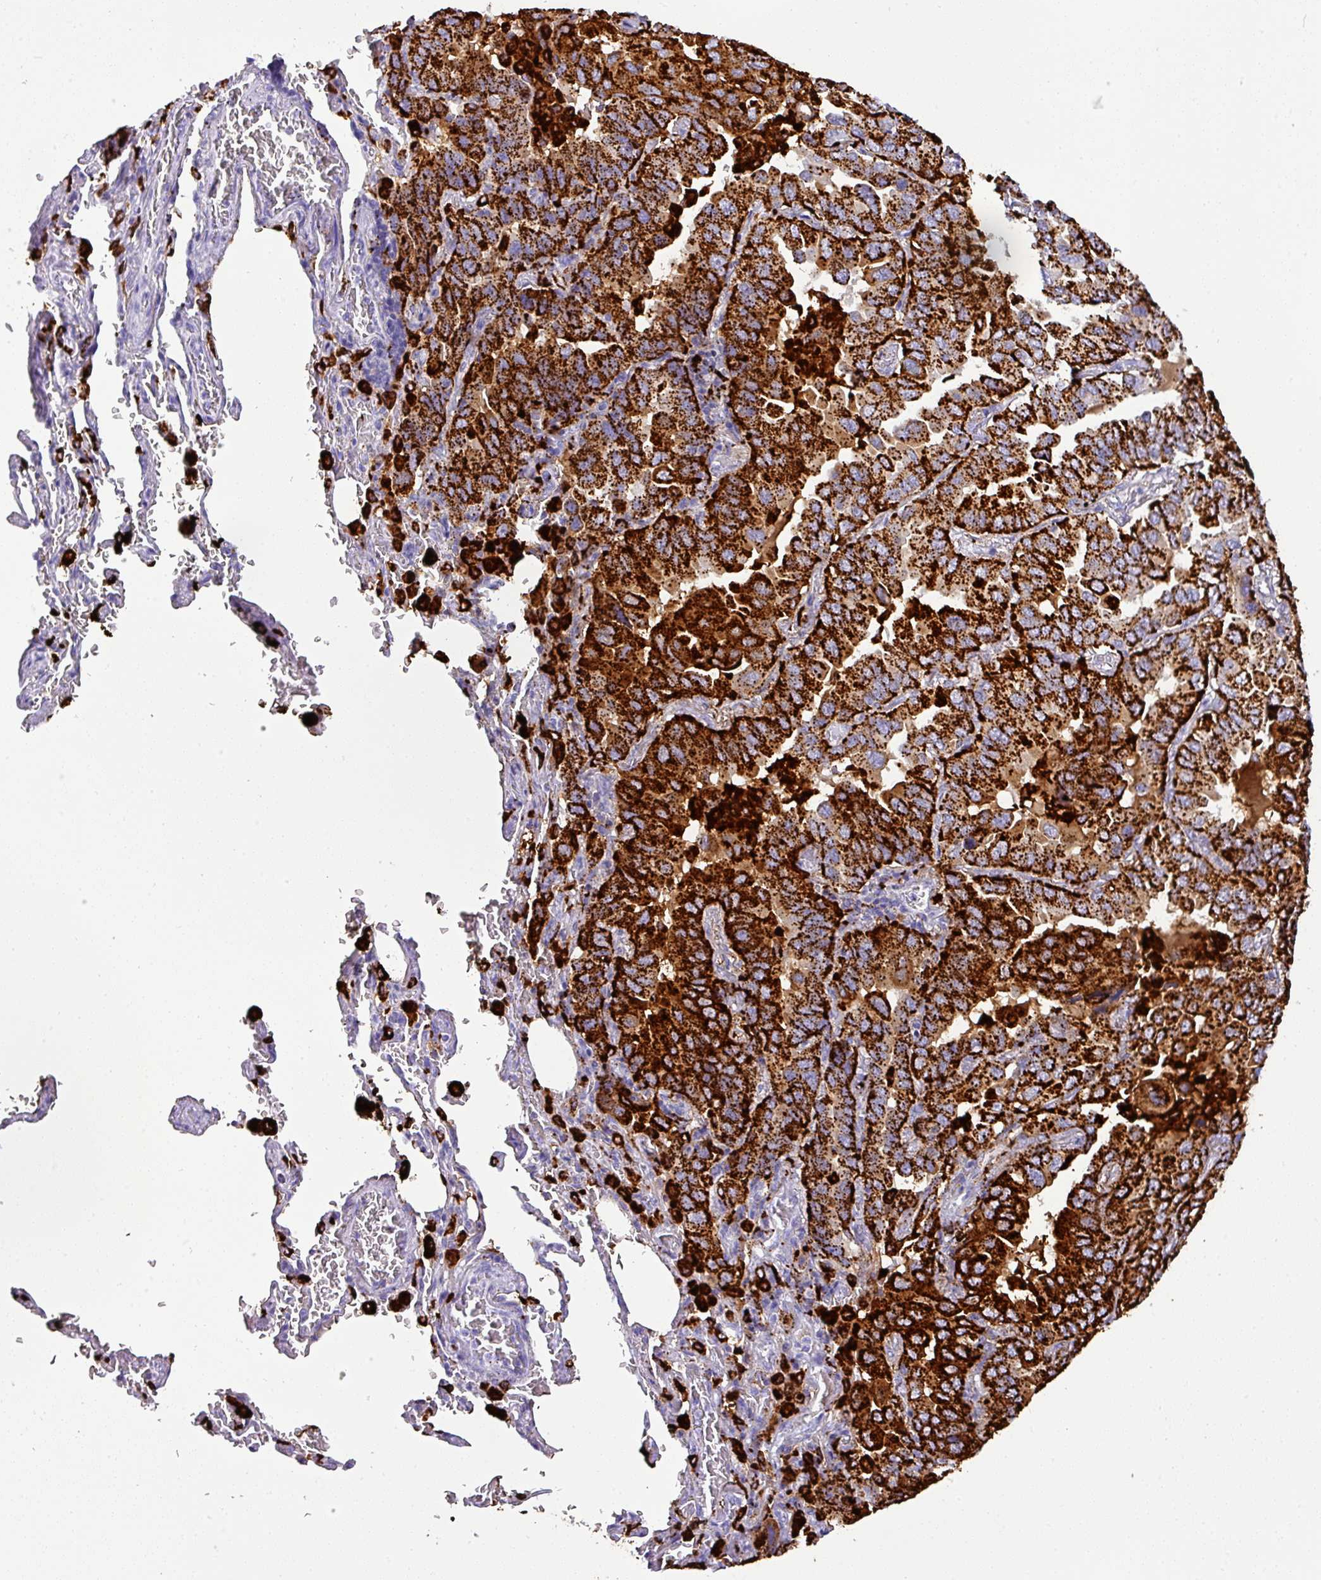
{"staining": {"intensity": "strong", "quantity": ">75%", "location": "cytoplasmic/membranous"}, "tissue": "lung cancer", "cell_type": "Tumor cells", "image_type": "cancer", "snomed": [{"axis": "morphology", "description": "Adenocarcinoma, NOS"}, {"axis": "topography", "description": "Lung"}], "caption": "Protein positivity by IHC shows strong cytoplasmic/membranous expression in about >75% of tumor cells in adenocarcinoma (lung).", "gene": "NAPSA", "patient": {"sex": "male", "age": 64}}